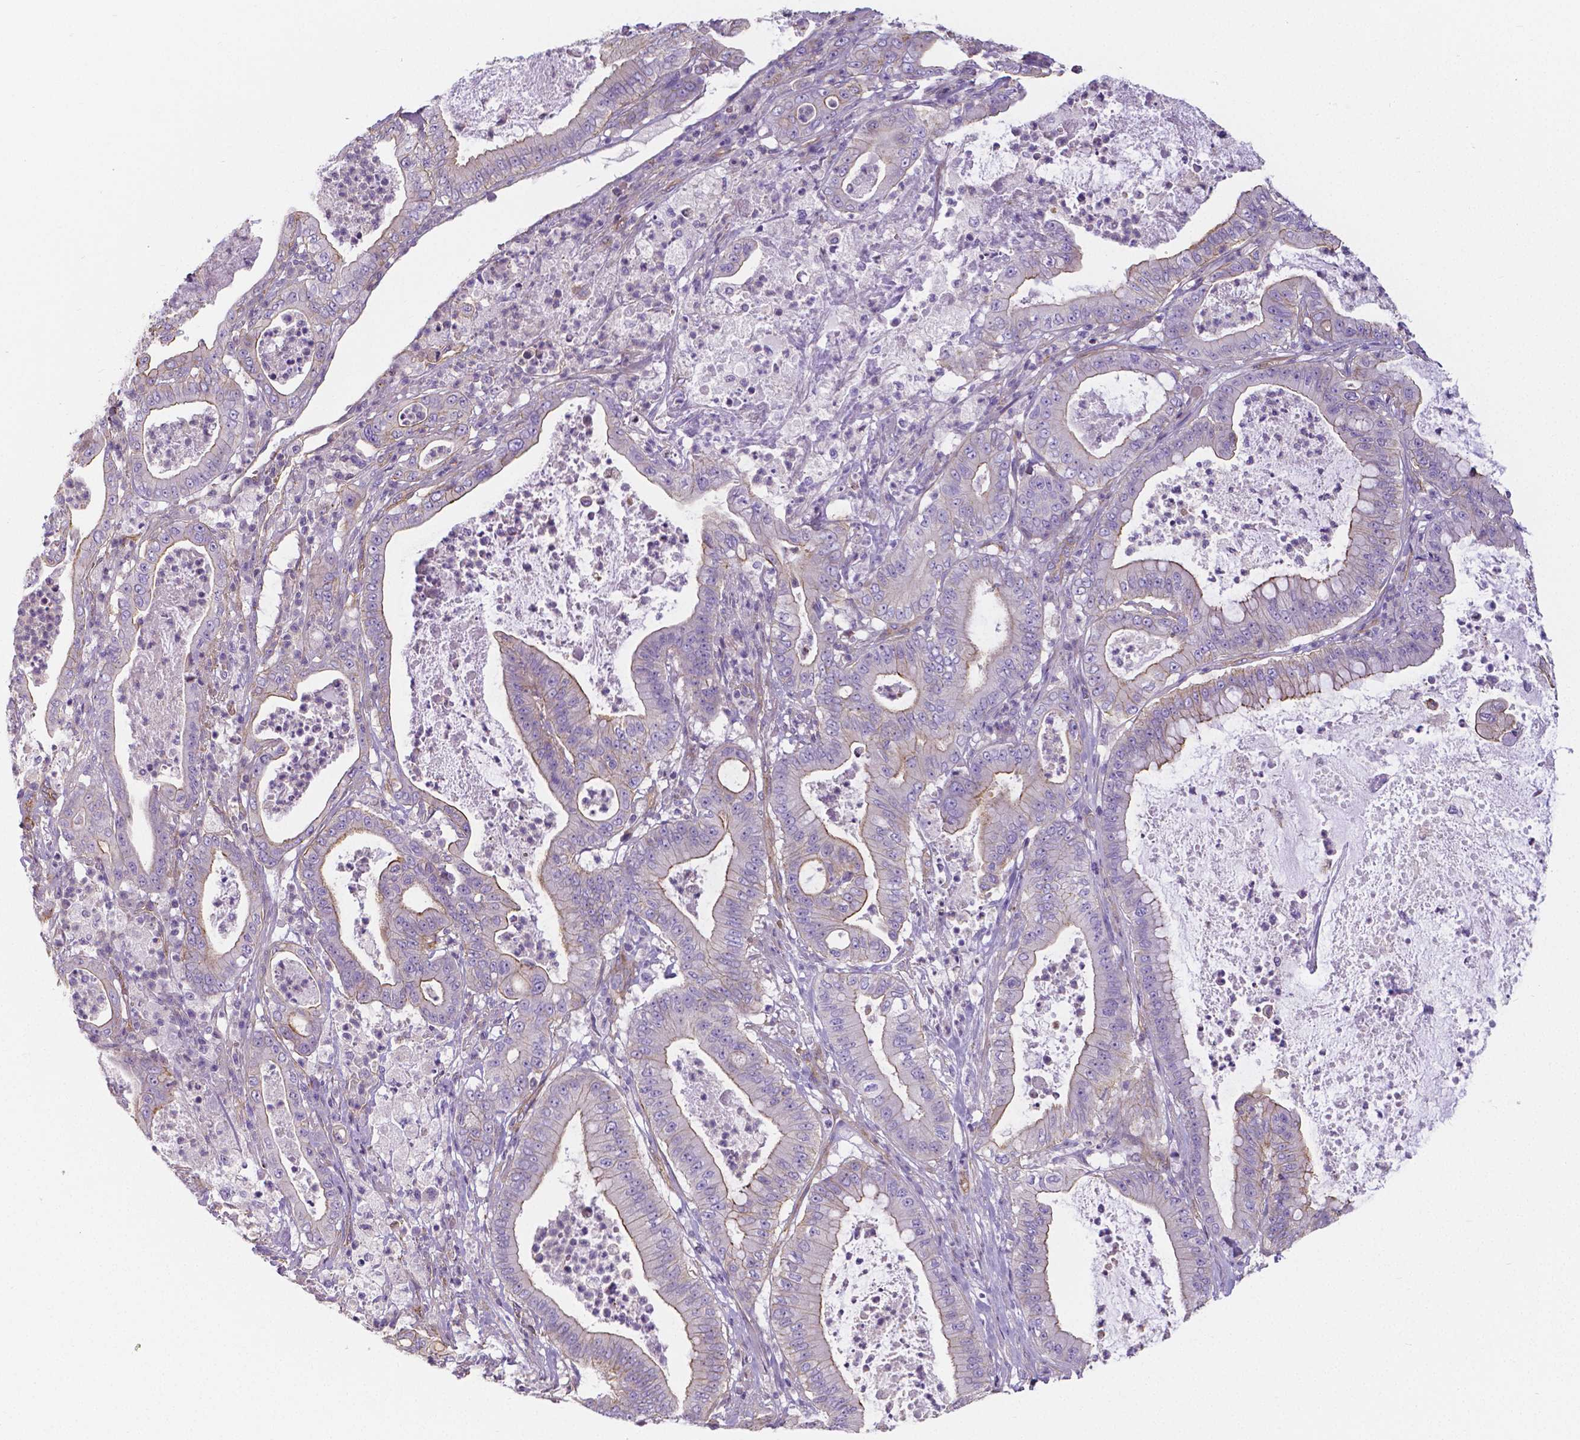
{"staining": {"intensity": "moderate", "quantity": "<25%", "location": "cytoplasmic/membranous"}, "tissue": "pancreatic cancer", "cell_type": "Tumor cells", "image_type": "cancer", "snomed": [{"axis": "morphology", "description": "Adenocarcinoma, NOS"}, {"axis": "topography", "description": "Pancreas"}], "caption": "A brown stain shows moderate cytoplasmic/membranous positivity of a protein in human pancreatic cancer tumor cells.", "gene": "CRMP1", "patient": {"sex": "male", "age": 71}}